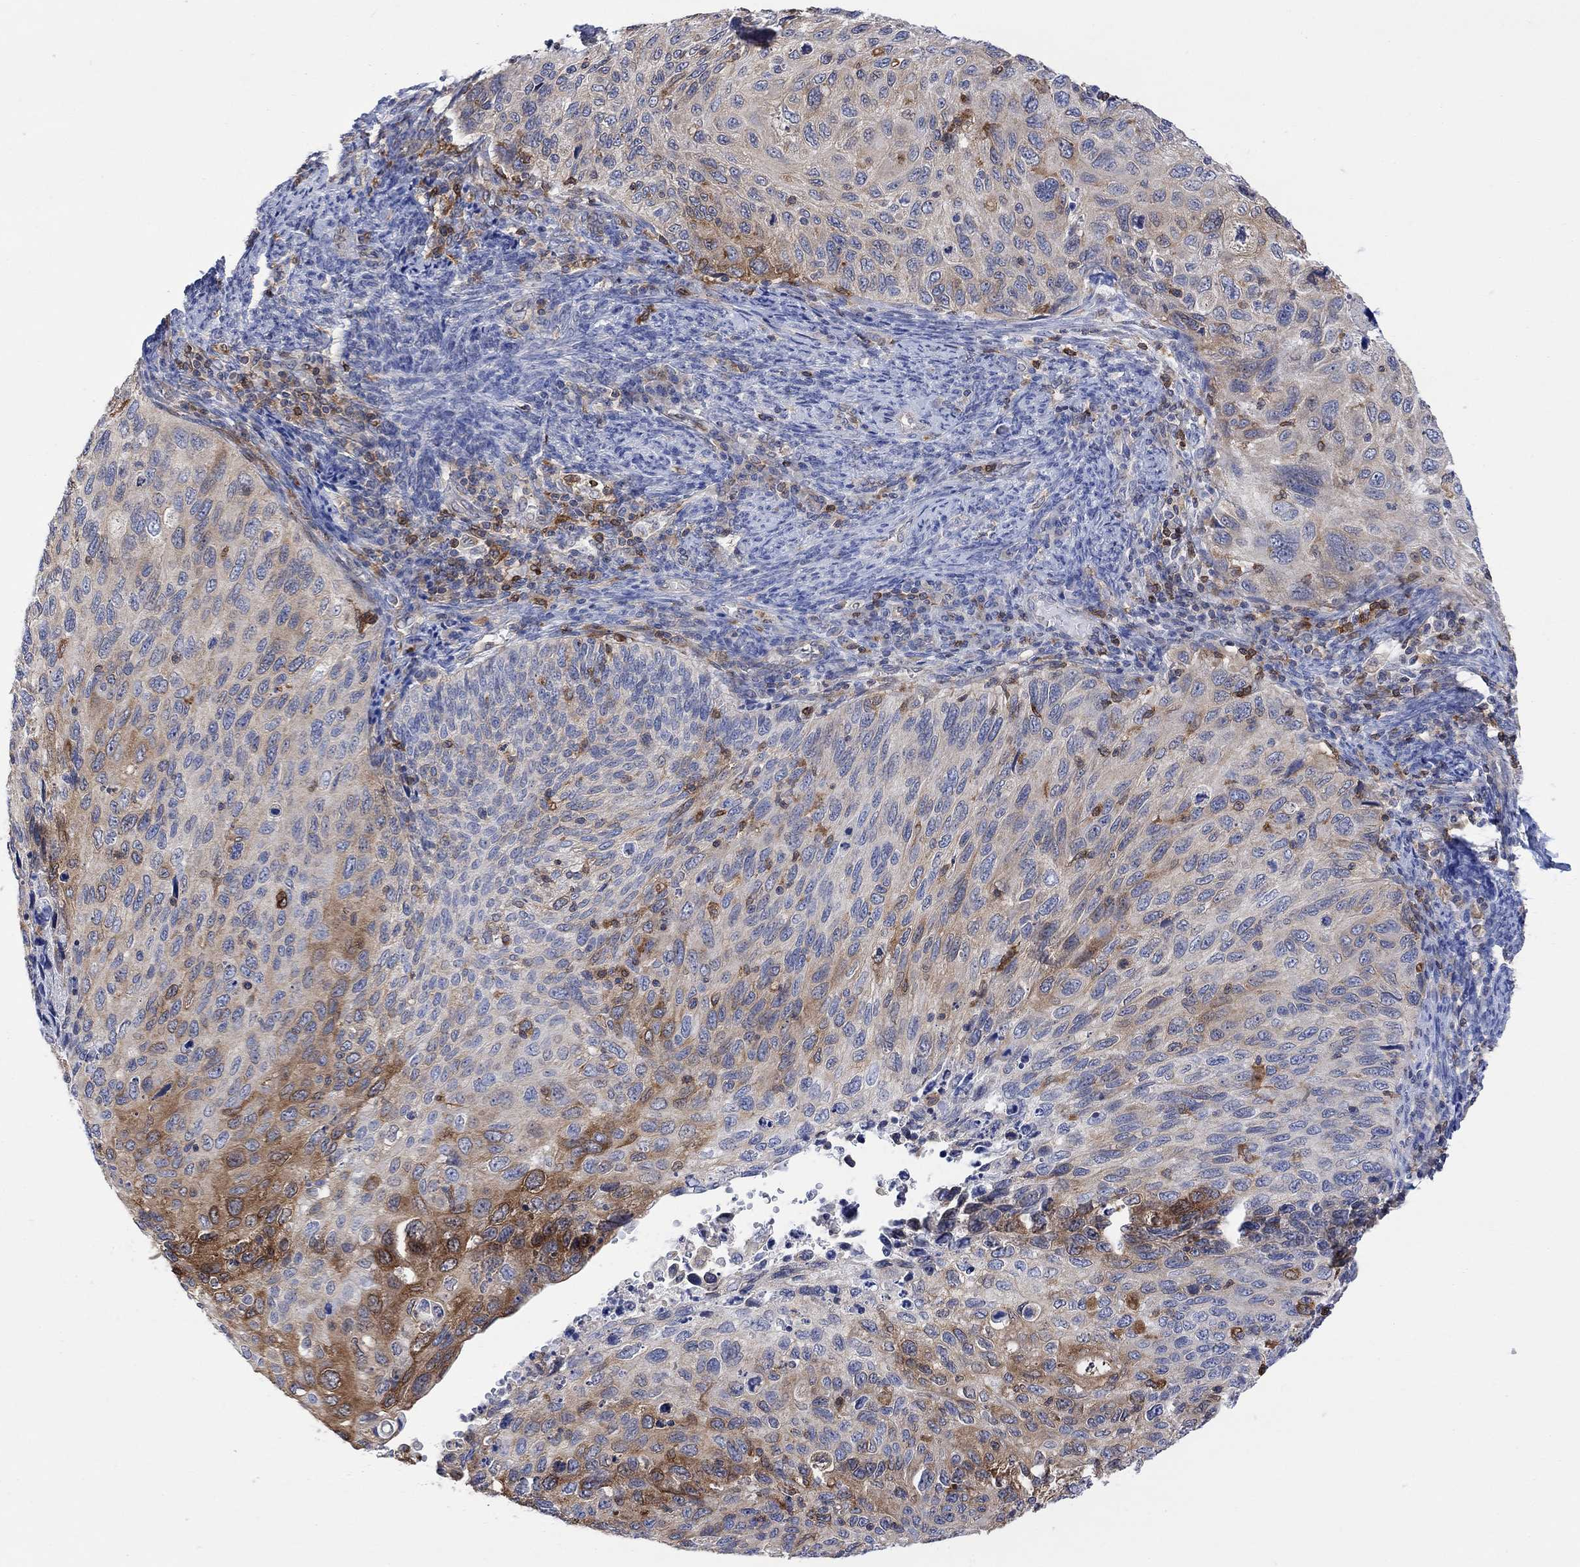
{"staining": {"intensity": "strong", "quantity": "<25%", "location": "cytoplasmic/membranous"}, "tissue": "cervical cancer", "cell_type": "Tumor cells", "image_type": "cancer", "snomed": [{"axis": "morphology", "description": "Squamous cell carcinoma, NOS"}, {"axis": "topography", "description": "Cervix"}], "caption": "Cervical cancer stained for a protein (brown) shows strong cytoplasmic/membranous positive positivity in approximately <25% of tumor cells.", "gene": "GBP5", "patient": {"sex": "female", "age": 70}}